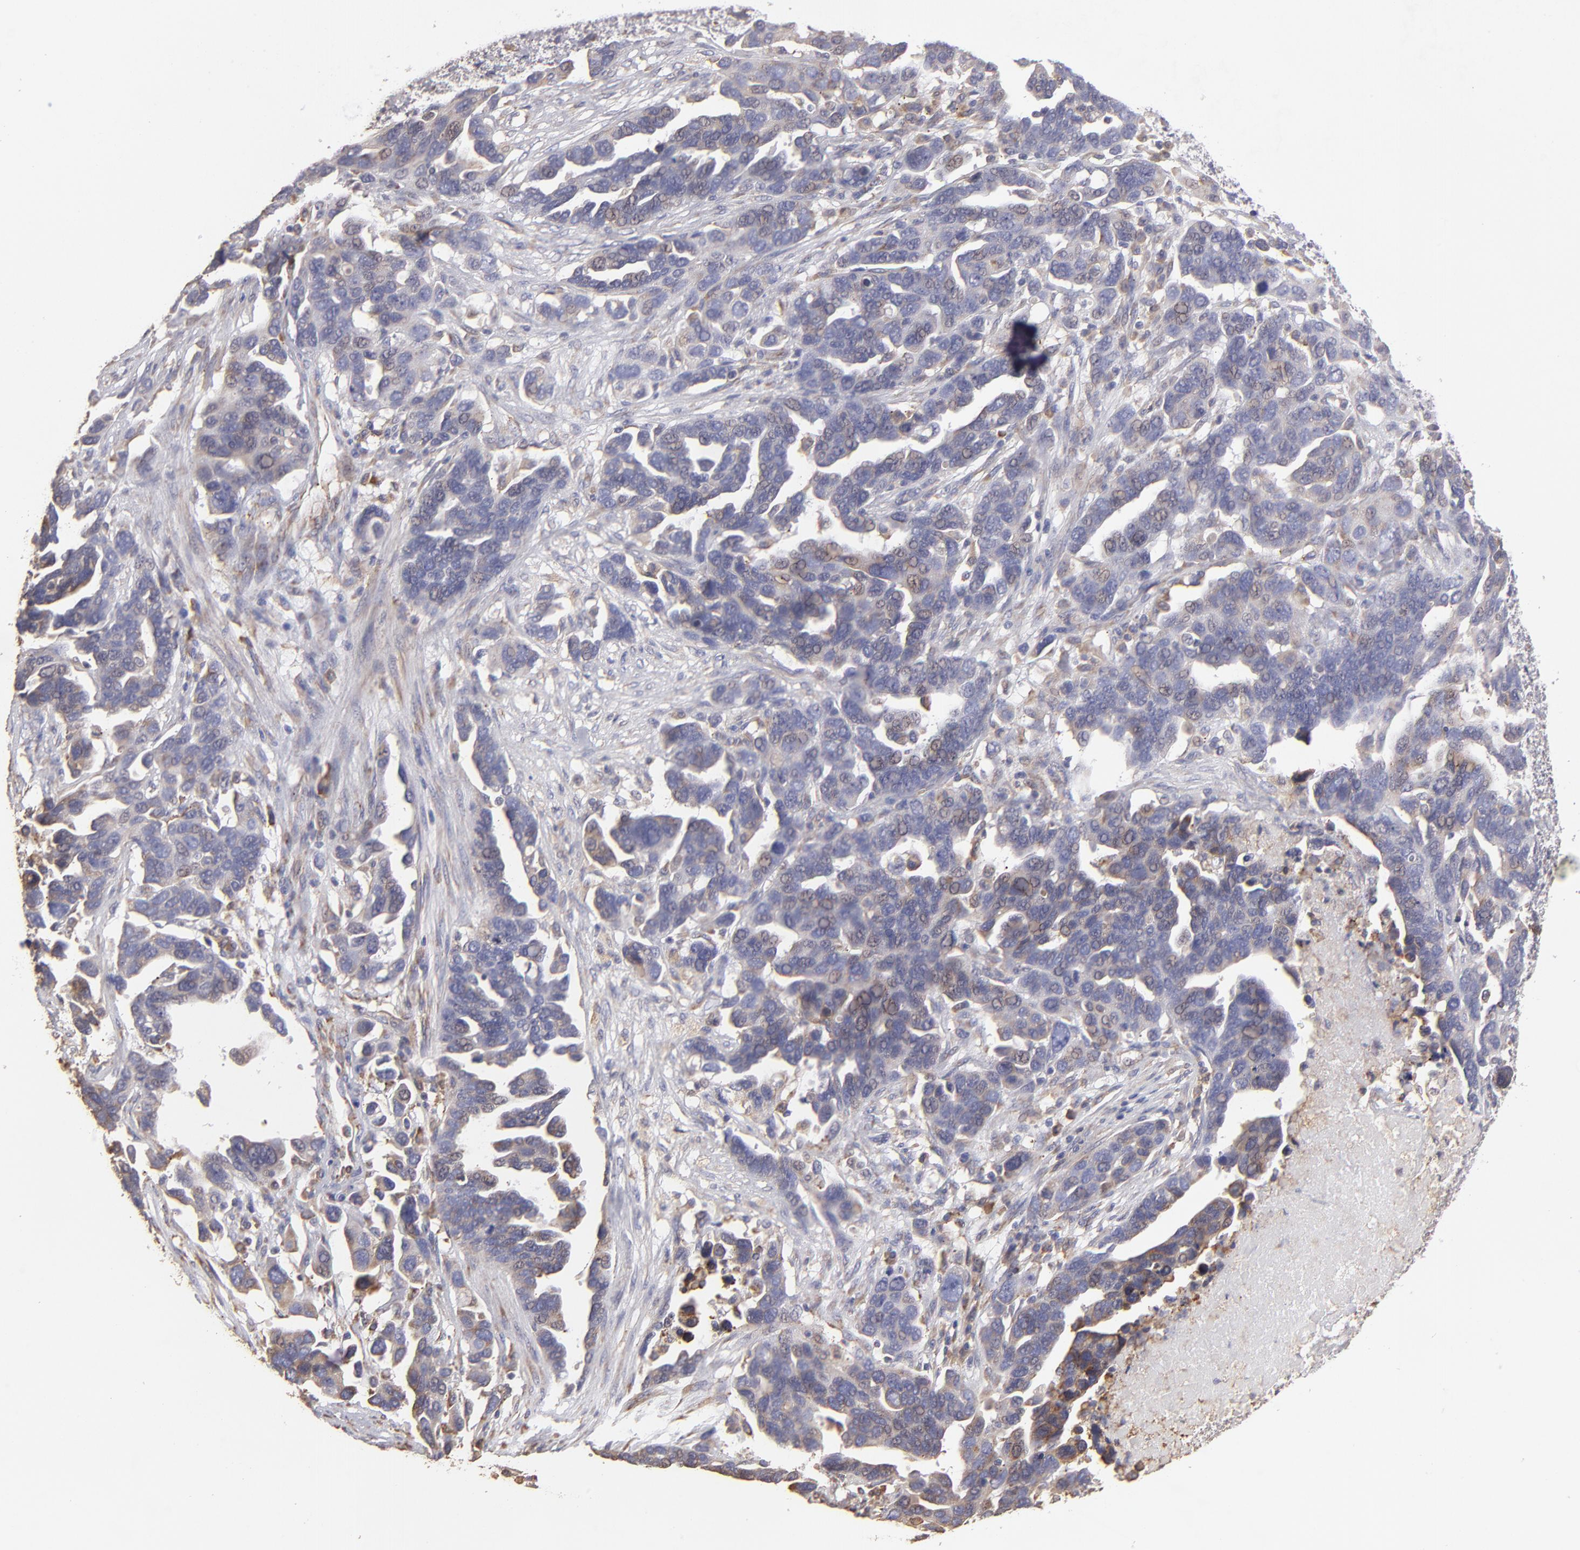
{"staining": {"intensity": "weak", "quantity": "<25%", "location": "cytoplasmic/membranous"}, "tissue": "ovarian cancer", "cell_type": "Tumor cells", "image_type": "cancer", "snomed": [{"axis": "morphology", "description": "Cystadenocarcinoma, serous, NOS"}, {"axis": "topography", "description": "Ovary"}], "caption": "Immunohistochemistry (IHC) image of ovarian cancer (serous cystadenocarcinoma) stained for a protein (brown), which shows no staining in tumor cells. (Immunohistochemistry, brightfield microscopy, high magnification).", "gene": "CALR", "patient": {"sex": "female", "age": 54}}